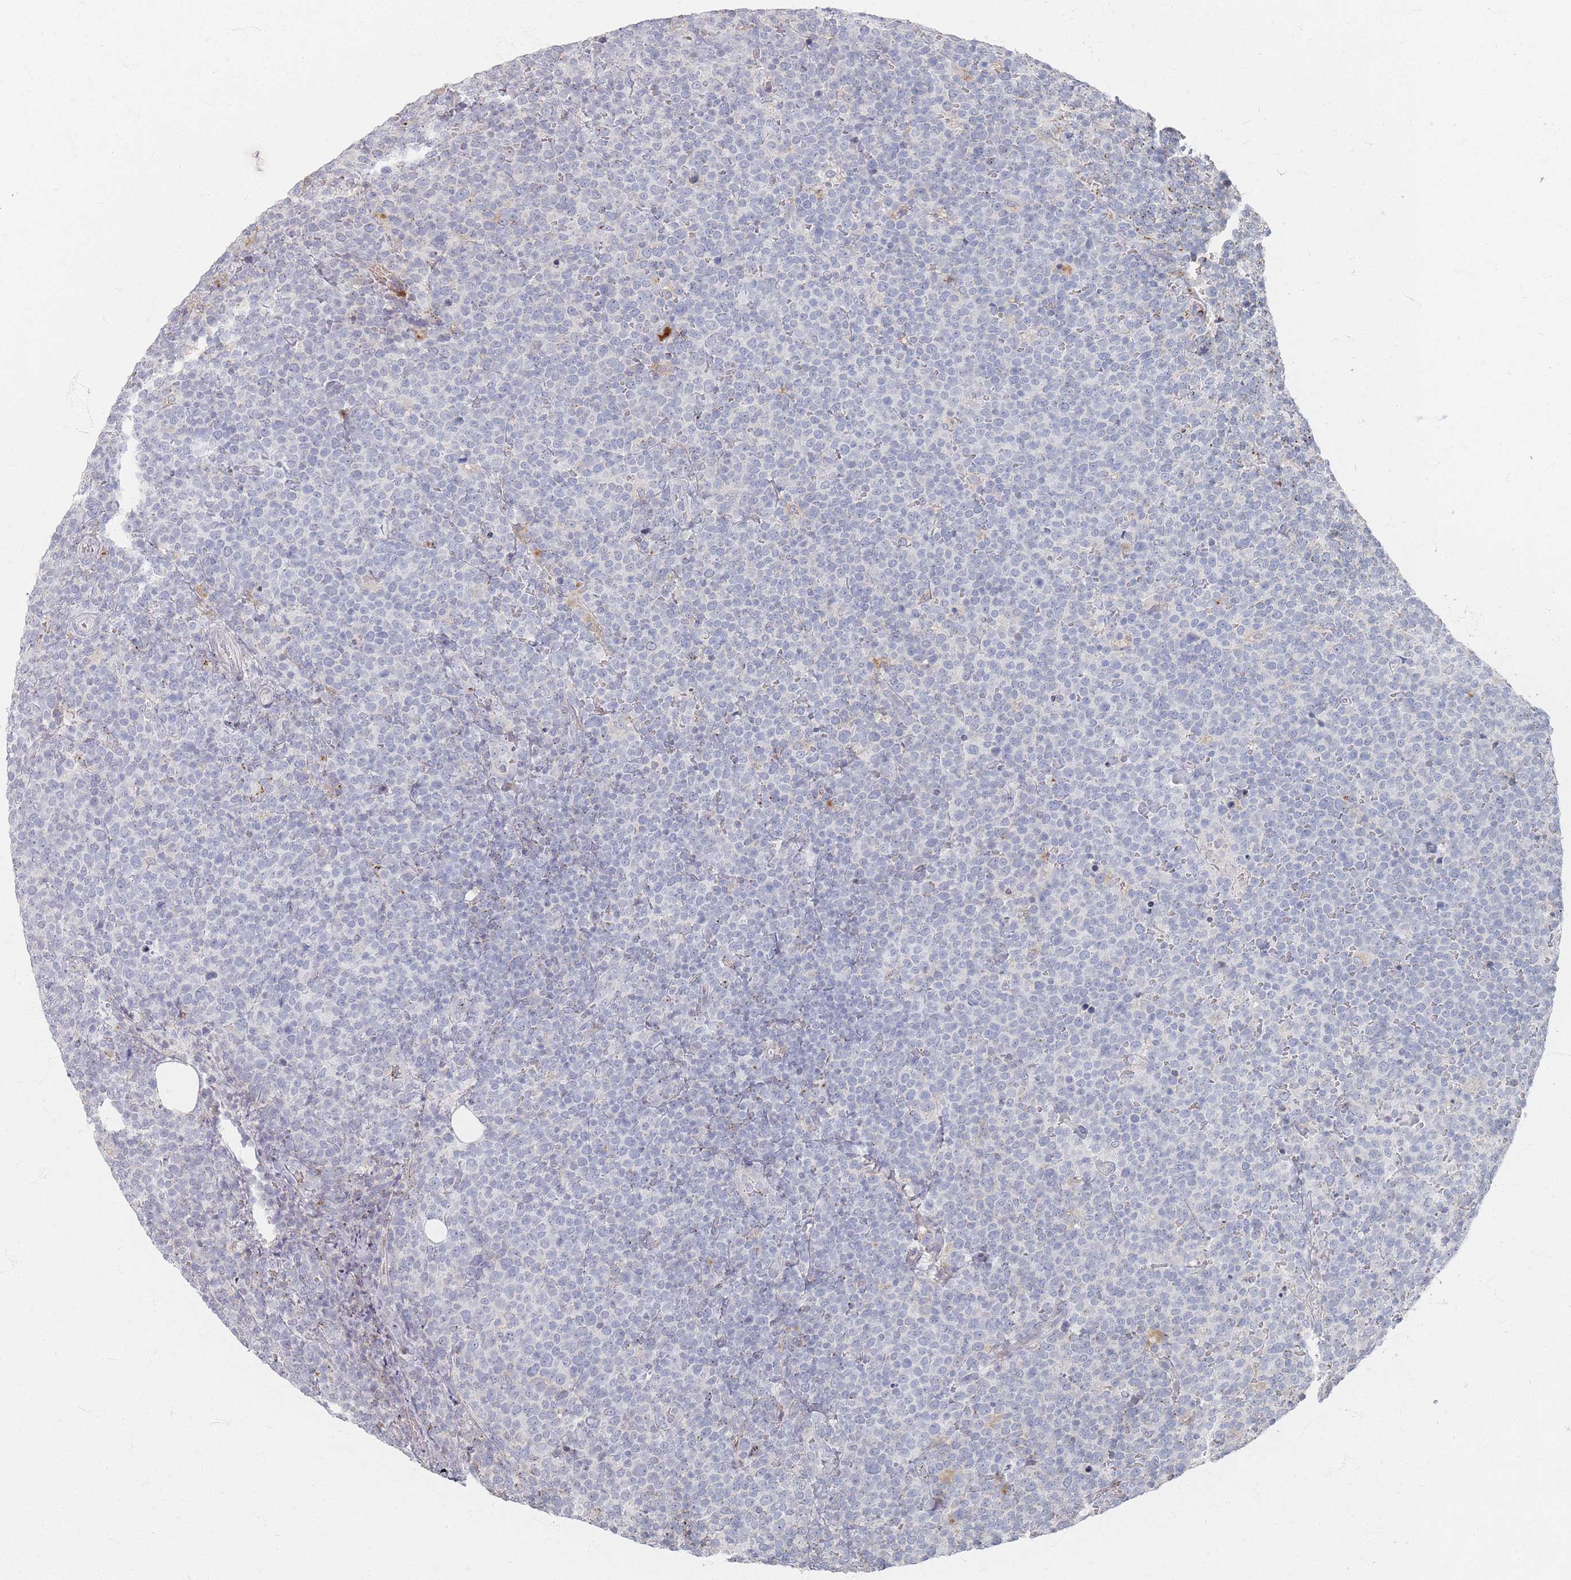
{"staining": {"intensity": "negative", "quantity": "none", "location": "none"}, "tissue": "lymphoma", "cell_type": "Tumor cells", "image_type": "cancer", "snomed": [{"axis": "morphology", "description": "Malignant lymphoma, non-Hodgkin's type, High grade"}, {"axis": "topography", "description": "Lymph node"}], "caption": "High magnification brightfield microscopy of lymphoma stained with DAB (3,3'-diaminobenzidine) (brown) and counterstained with hematoxylin (blue): tumor cells show no significant positivity.", "gene": "SLC2A11", "patient": {"sex": "male", "age": 61}}